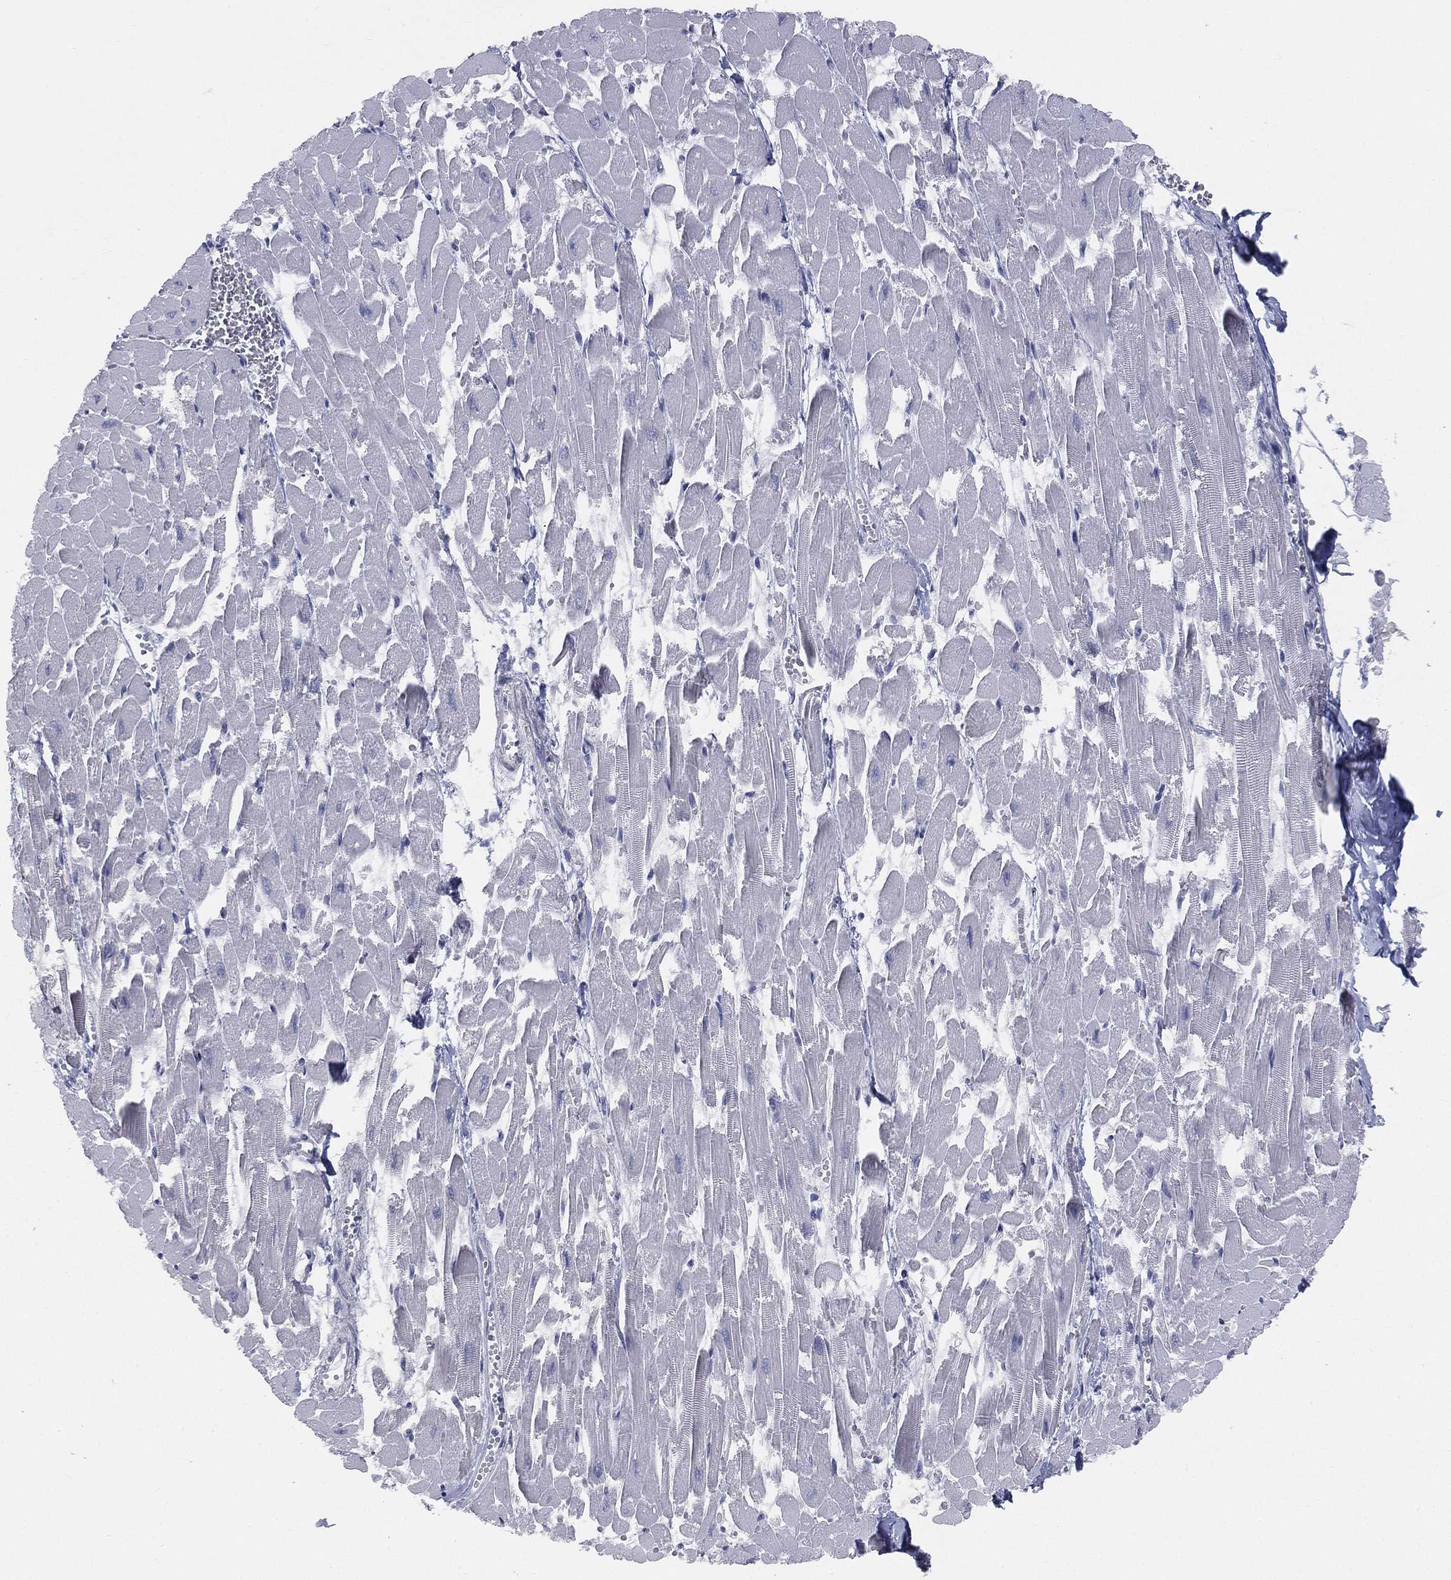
{"staining": {"intensity": "negative", "quantity": "none", "location": "none"}, "tissue": "heart muscle", "cell_type": "Cardiomyocytes", "image_type": "normal", "snomed": [{"axis": "morphology", "description": "Normal tissue, NOS"}, {"axis": "topography", "description": "Heart"}], "caption": "Unremarkable heart muscle was stained to show a protein in brown. There is no significant staining in cardiomyocytes. Brightfield microscopy of IHC stained with DAB (3,3'-diaminobenzidine) (brown) and hematoxylin (blue), captured at high magnification.", "gene": "DMKN", "patient": {"sex": "female", "age": 52}}